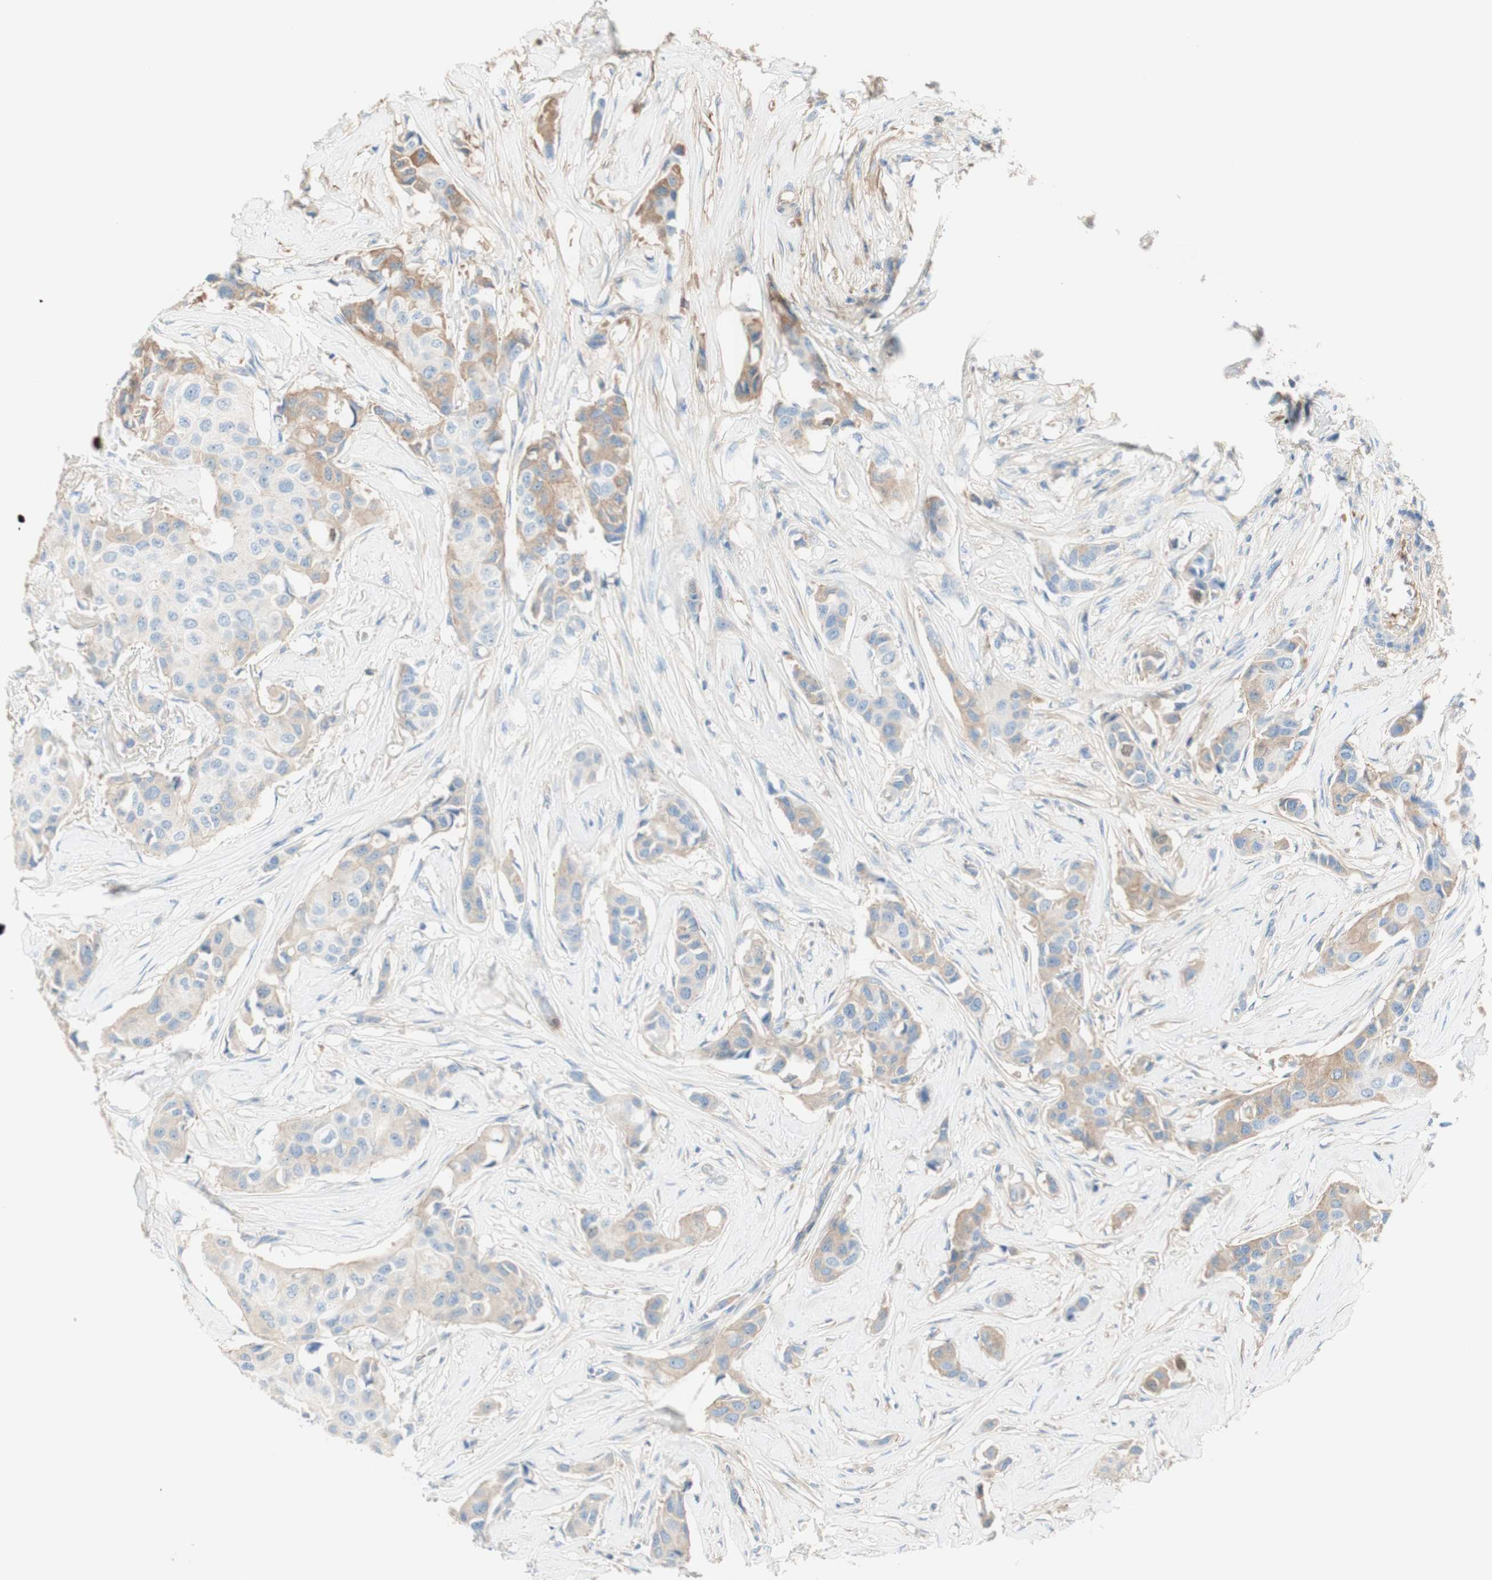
{"staining": {"intensity": "moderate", "quantity": "25%-75%", "location": "cytoplasmic/membranous"}, "tissue": "breast cancer", "cell_type": "Tumor cells", "image_type": "cancer", "snomed": [{"axis": "morphology", "description": "Duct carcinoma"}, {"axis": "topography", "description": "Breast"}], "caption": "This micrograph displays immunohistochemistry staining of breast infiltrating ductal carcinoma, with medium moderate cytoplasmic/membranous expression in about 25%-75% of tumor cells.", "gene": "KNG1", "patient": {"sex": "female", "age": 80}}